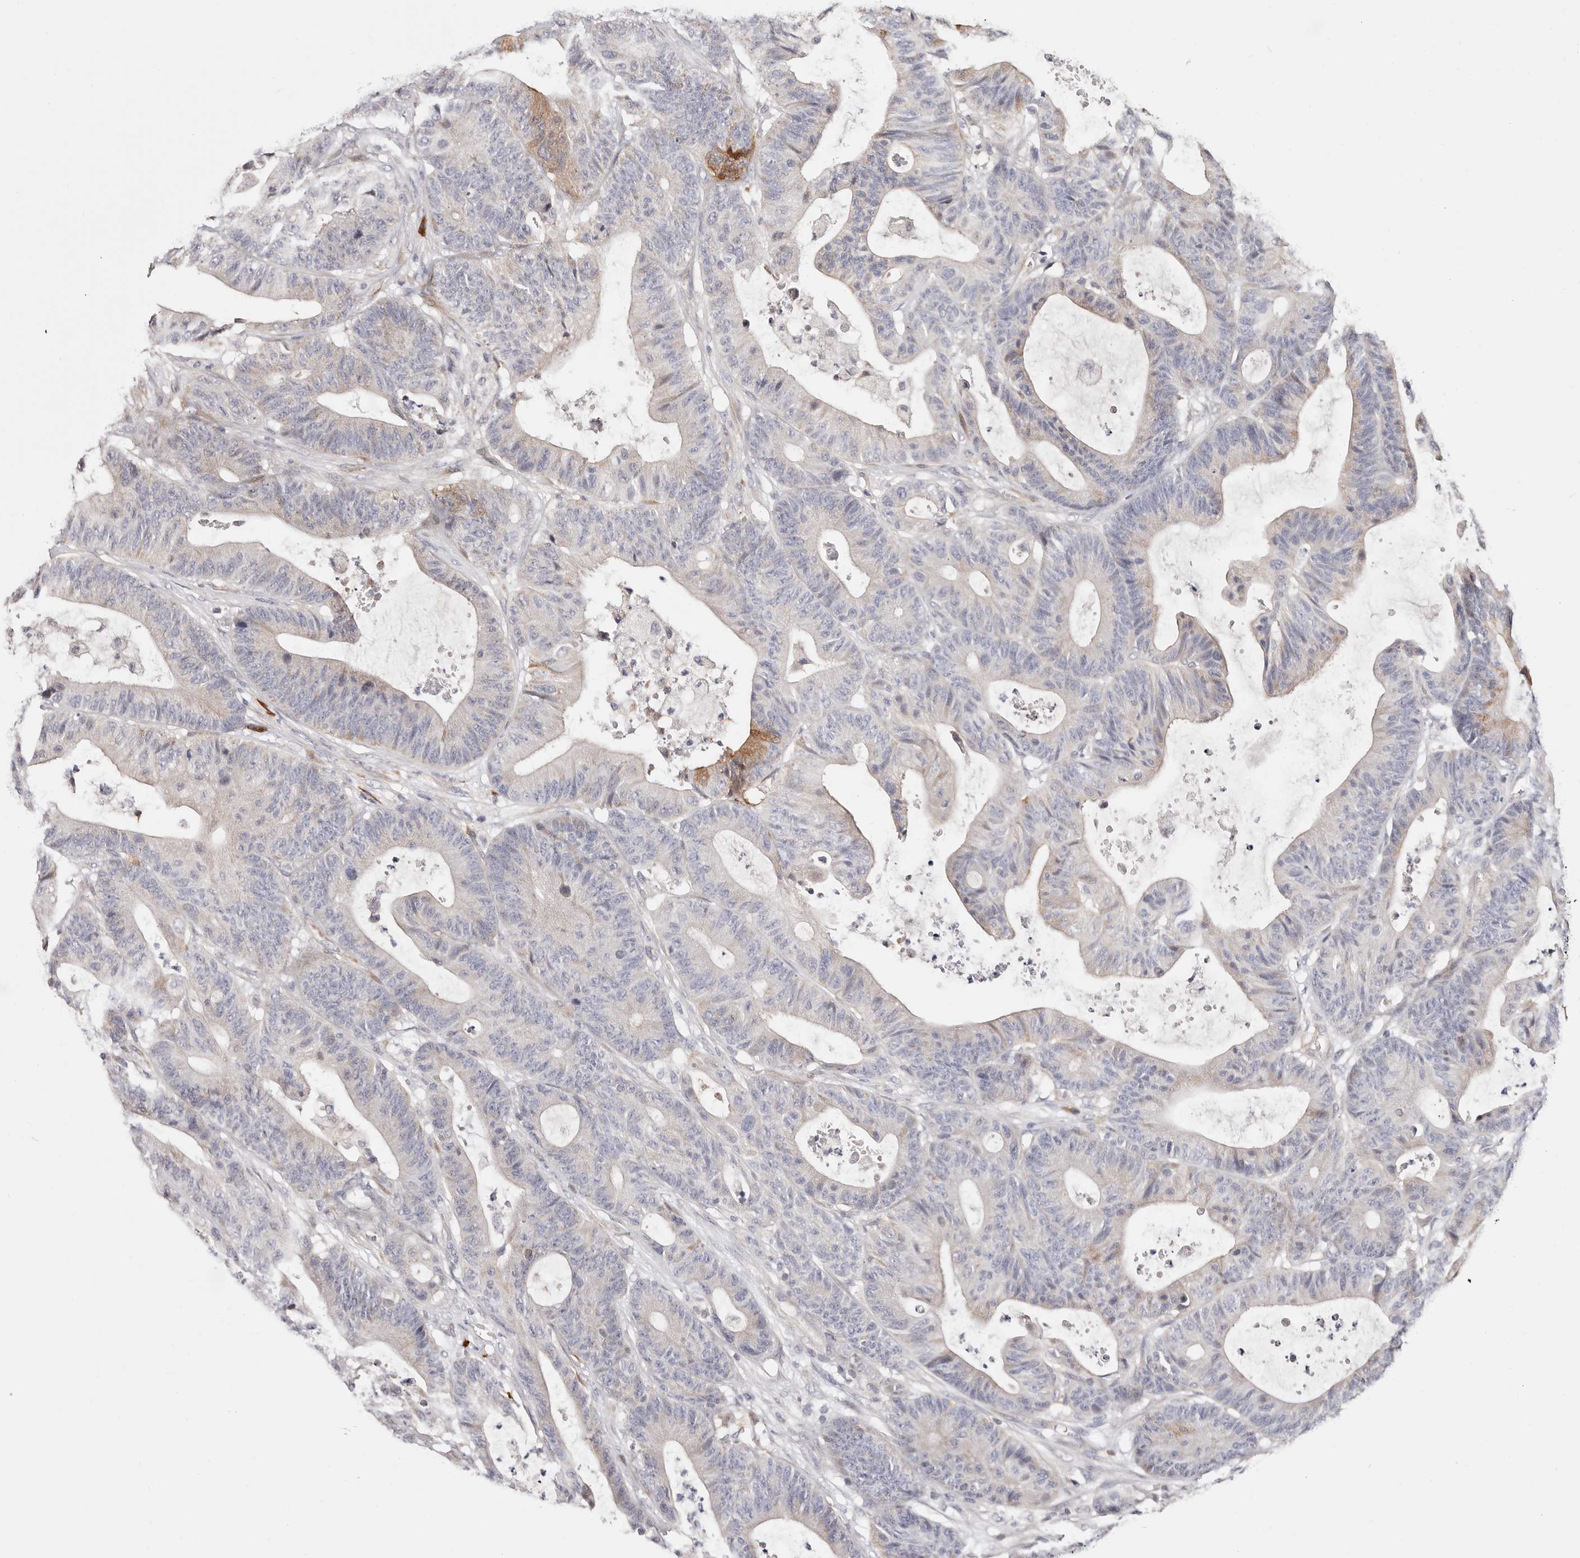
{"staining": {"intensity": "moderate", "quantity": "<25%", "location": "cytoplasmic/membranous"}, "tissue": "colorectal cancer", "cell_type": "Tumor cells", "image_type": "cancer", "snomed": [{"axis": "morphology", "description": "Adenocarcinoma, NOS"}, {"axis": "topography", "description": "Colon"}], "caption": "Immunohistochemical staining of human colorectal cancer demonstrates low levels of moderate cytoplasmic/membranous protein expression in about <25% of tumor cells.", "gene": "GFOD1", "patient": {"sex": "female", "age": 84}}